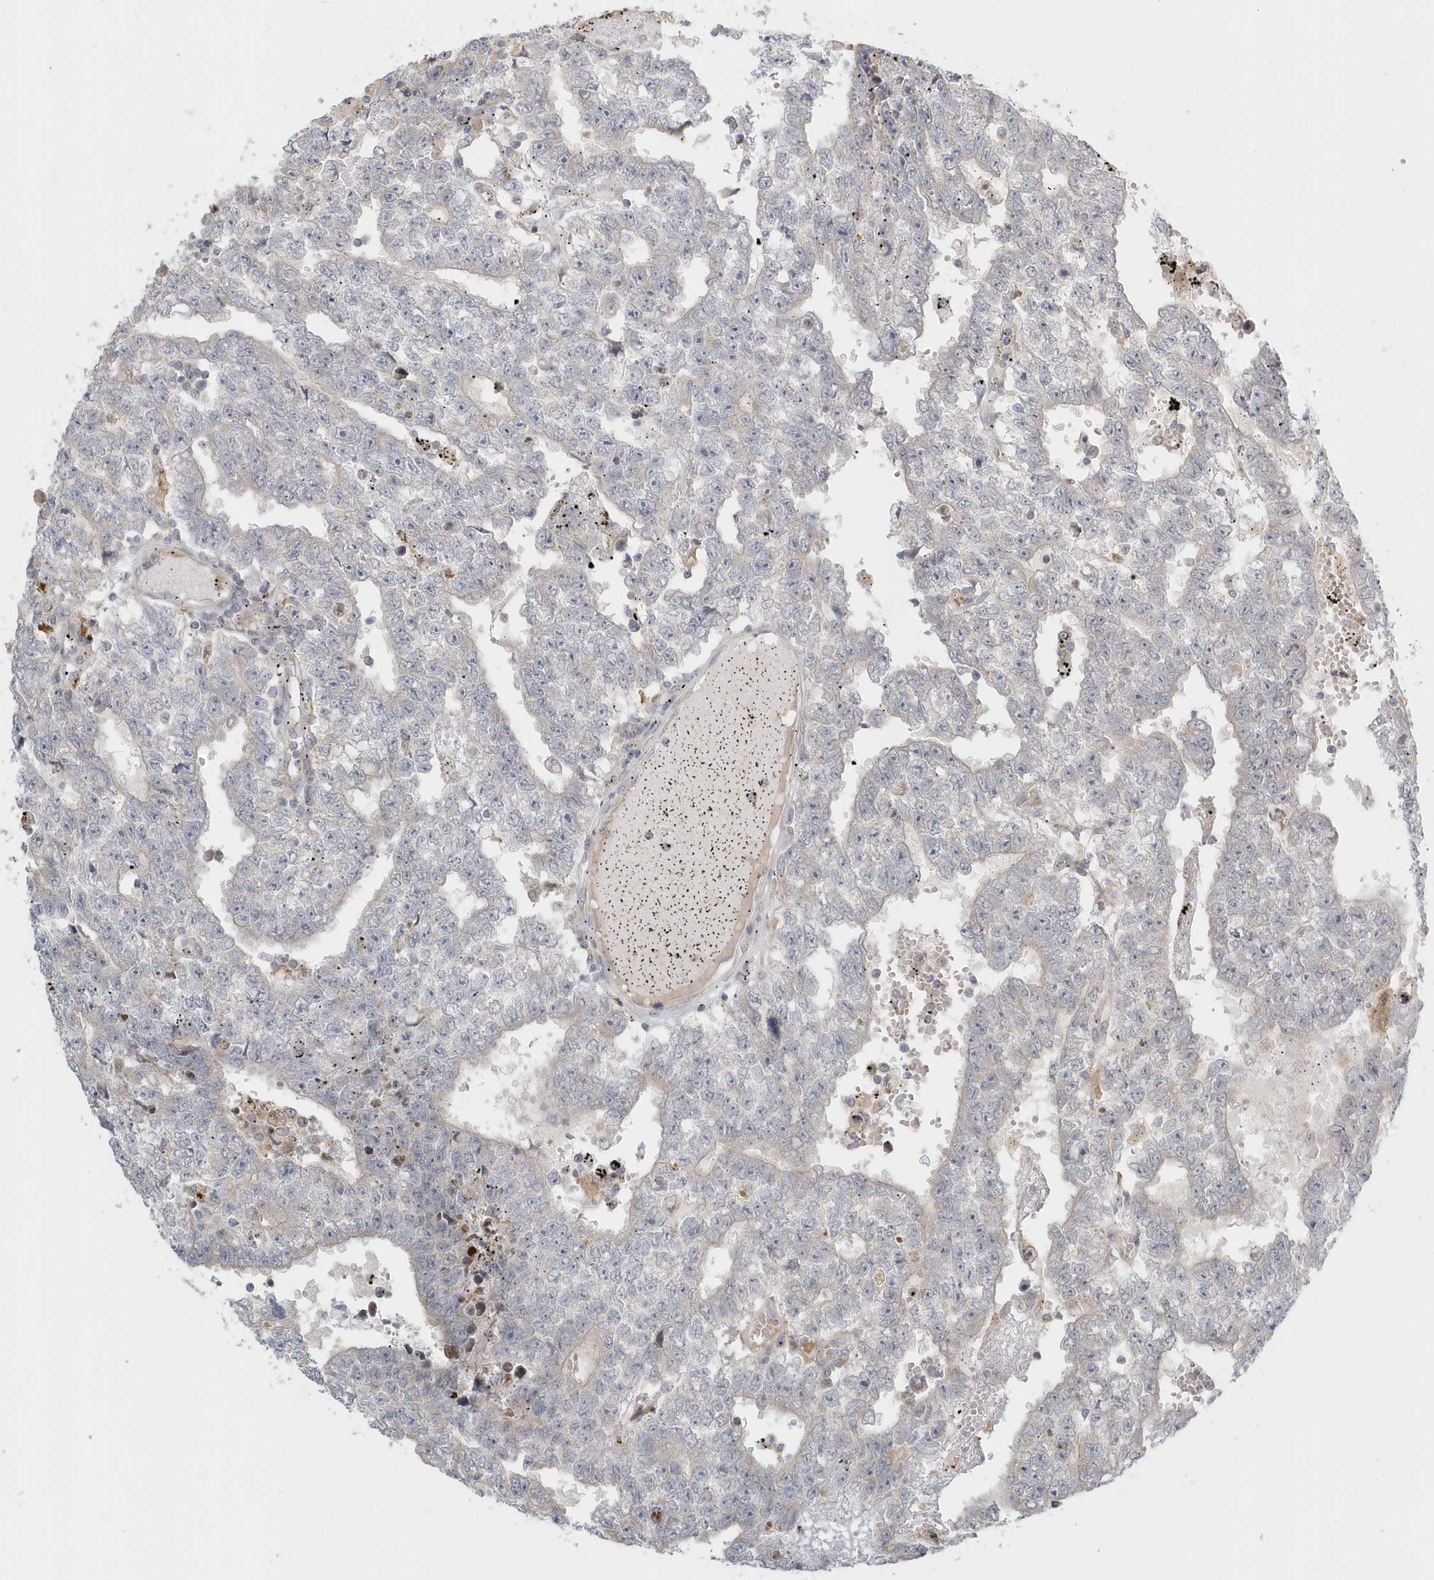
{"staining": {"intensity": "negative", "quantity": "none", "location": "none"}, "tissue": "testis cancer", "cell_type": "Tumor cells", "image_type": "cancer", "snomed": [{"axis": "morphology", "description": "Carcinoma, Embryonal, NOS"}, {"axis": "topography", "description": "Testis"}], "caption": "The micrograph shows no staining of tumor cells in testis cancer.", "gene": "NAPB", "patient": {"sex": "male", "age": 25}}